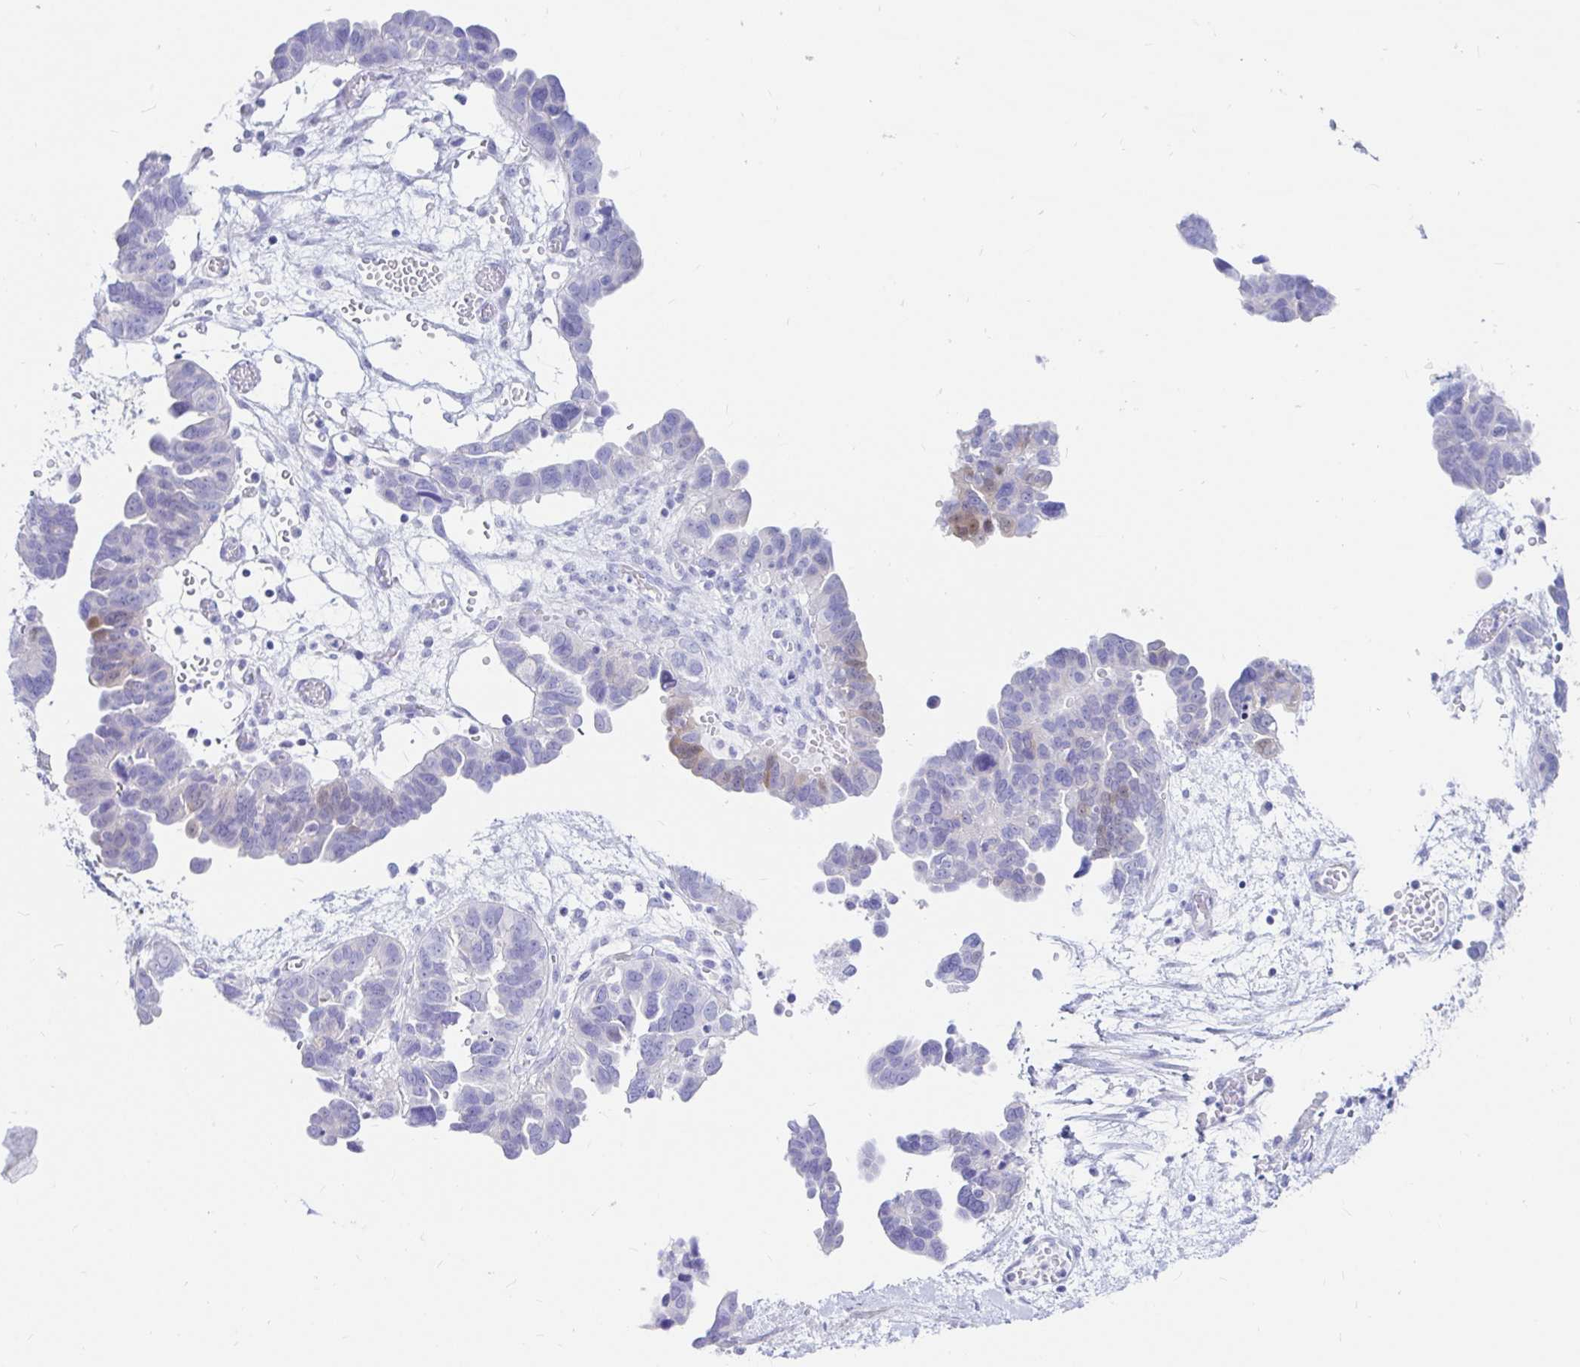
{"staining": {"intensity": "negative", "quantity": "none", "location": "none"}, "tissue": "ovarian cancer", "cell_type": "Tumor cells", "image_type": "cancer", "snomed": [{"axis": "morphology", "description": "Cystadenocarcinoma, serous, NOS"}, {"axis": "topography", "description": "Ovary"}], "caption": "DAB (3,3'-diaminobenzidine) immunohistochemical staining of ovarian cancer (serous cystadenocarcinoma) demonstrates no significant positivity in tumor cells.", "gene": "PPP1R1B", "patient": {"sex": "female", "age": 64}}